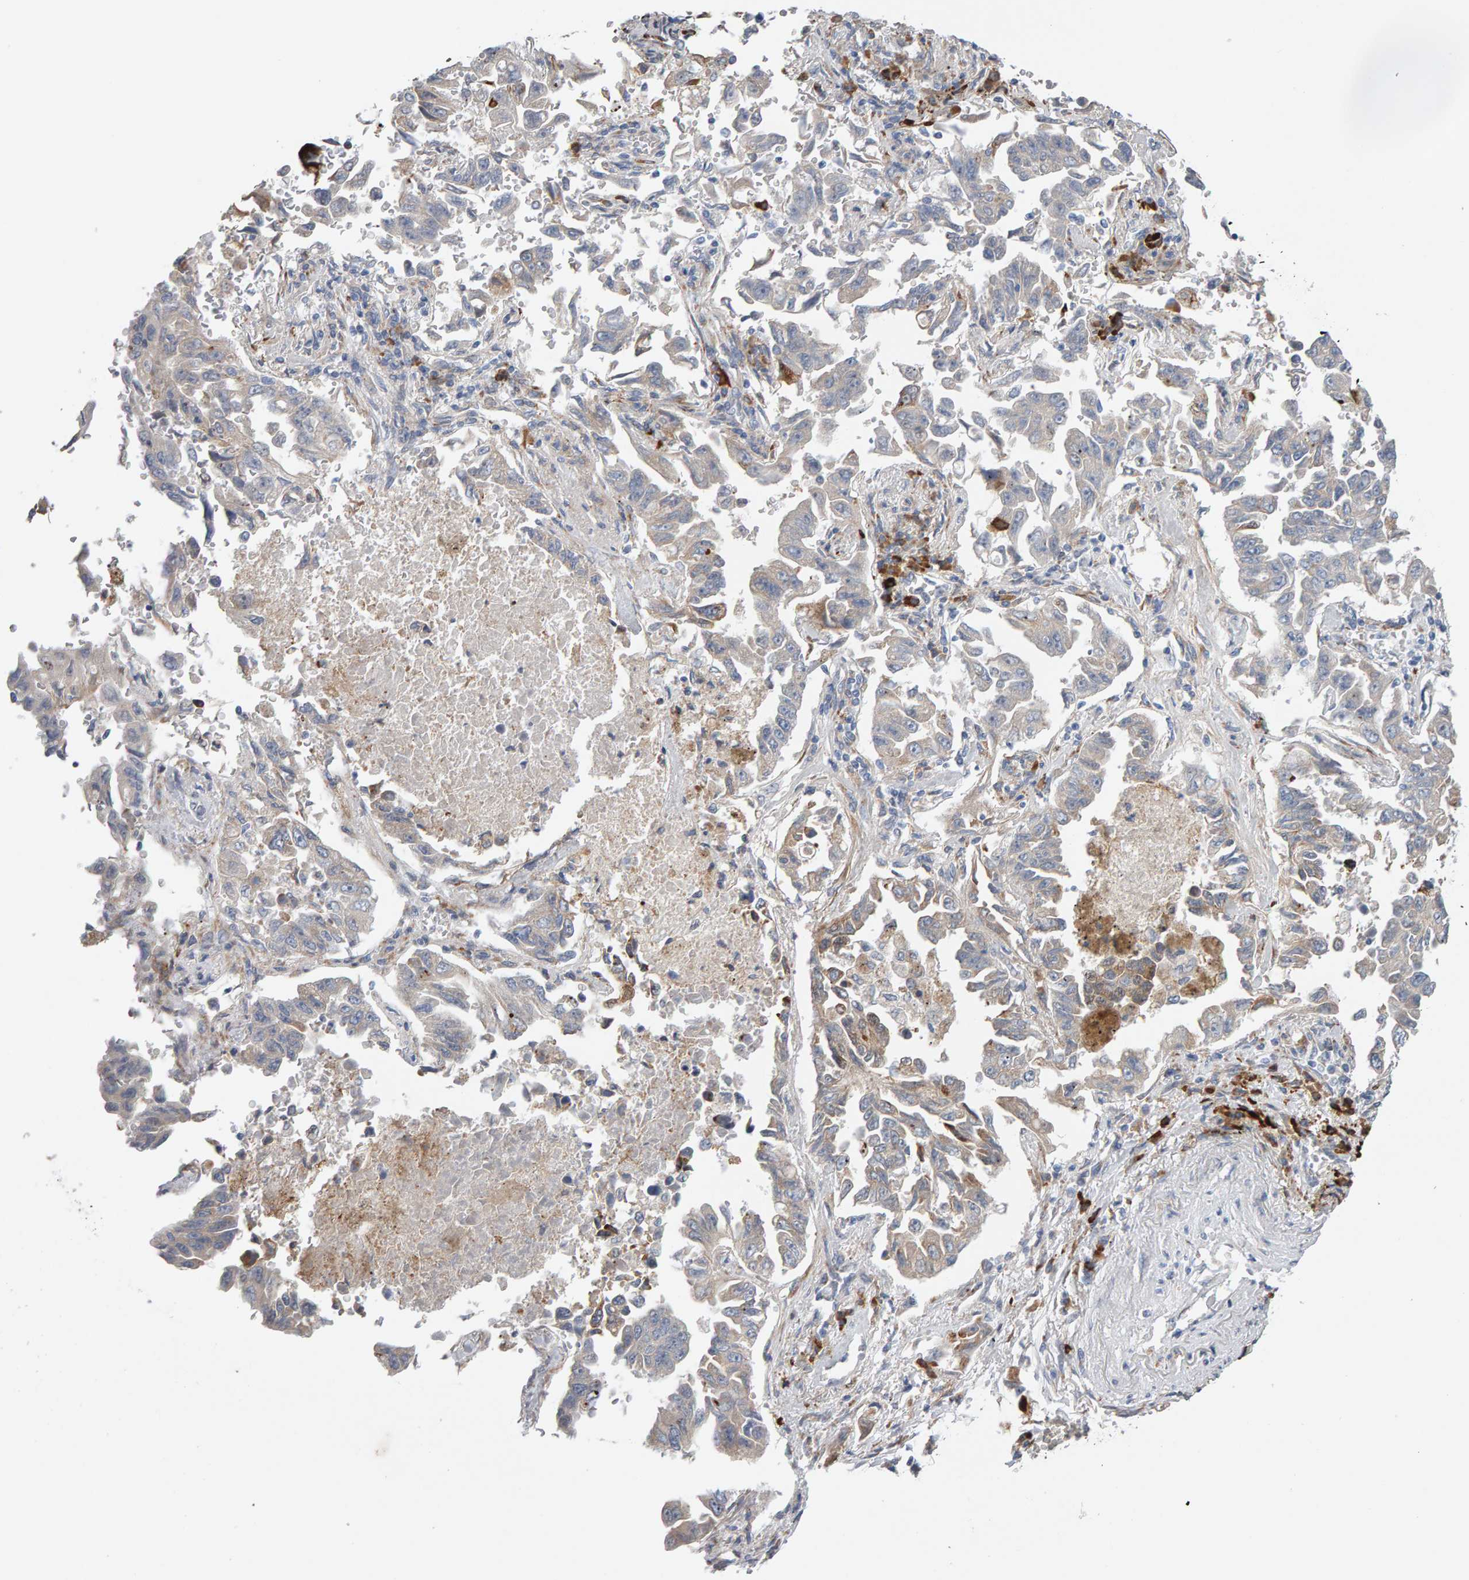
{"staining": {"intensity": "weak", "quantity": "<25%", "location": "cytoplasmic/membranous"}, "tissue": "lung cancer", "cell_type": "Tumor cells", "image_type": "cancer", "snomed": [{"axis": "morphology", "description": "Adenocarcinoma, NOS"}, {"axis": "topography", "description": "Lung"}], "caption": "Immunohistochemistry (IHC) of human lung adenocarcinoma reveals no expression in tumor cells. Brightfield microscopy of IHC stained with DAB (3,3'-diaminobenzidine) (brown) and hematoxylin (blue), captured at high magnification.", "gene": "ENGASE", "patient": {"sex": "female", "age": 51}}